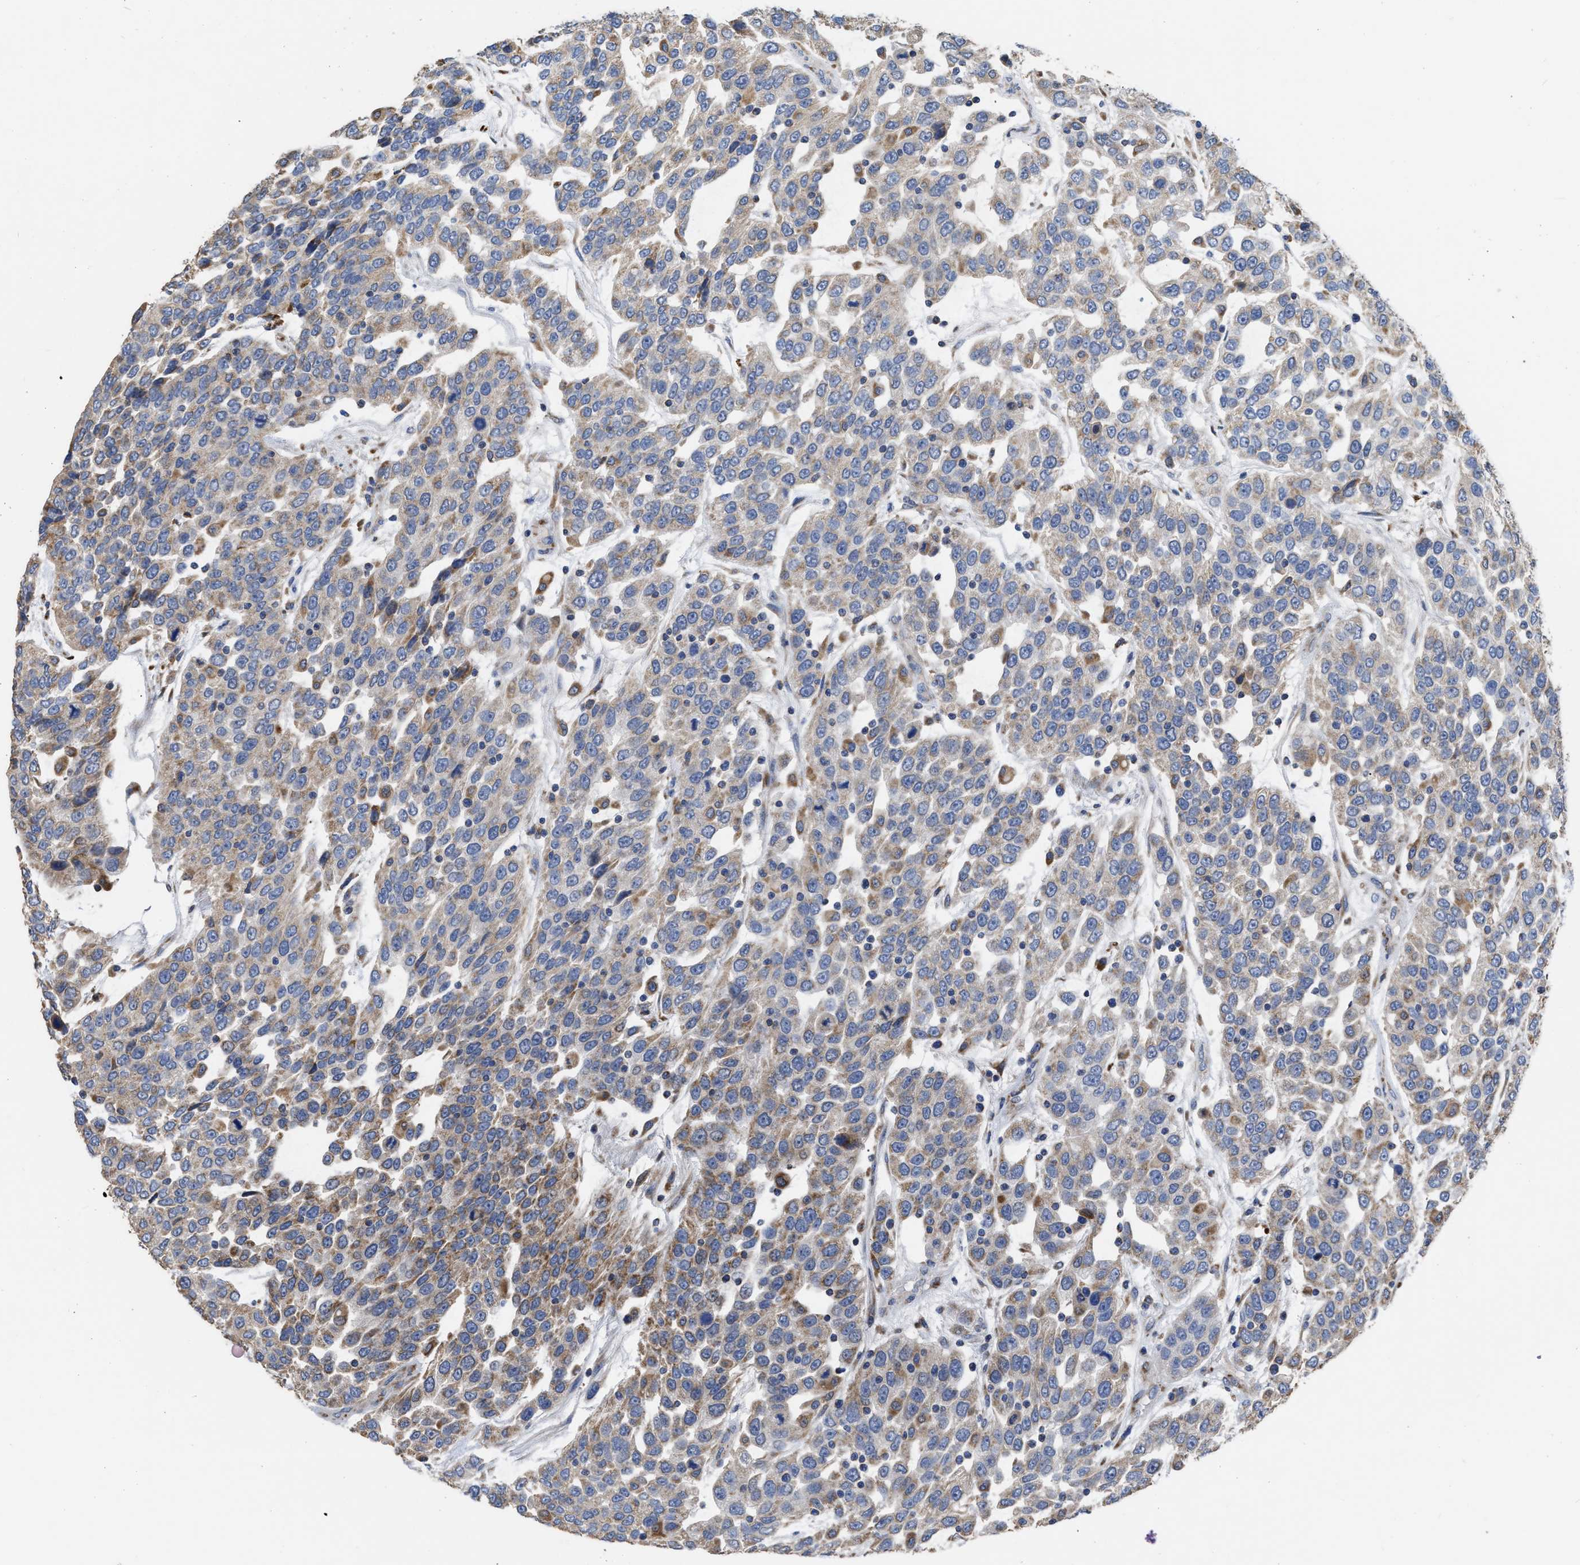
{"staining": {"intensity": "weak", "quantity": ">75%", "location": "cytoplasmic/membranous"}, "tissue": "urothelial cancer", "cell_type": "Tumor cells", "image_type": "cancer", "snomed": [{"axis": "morphology", "description": "Urothelial carcinoma, High grade"}, {"axis": "topography", "description": "Urinary bladder"}], "caption": "Urothelial cancer stained with a brown dye shows weak cytoplasmic/membranous positive staining in approximately >75% of tumor cells.", "gene": "AK2", "patient": {"sex": "female", "age": 80}}